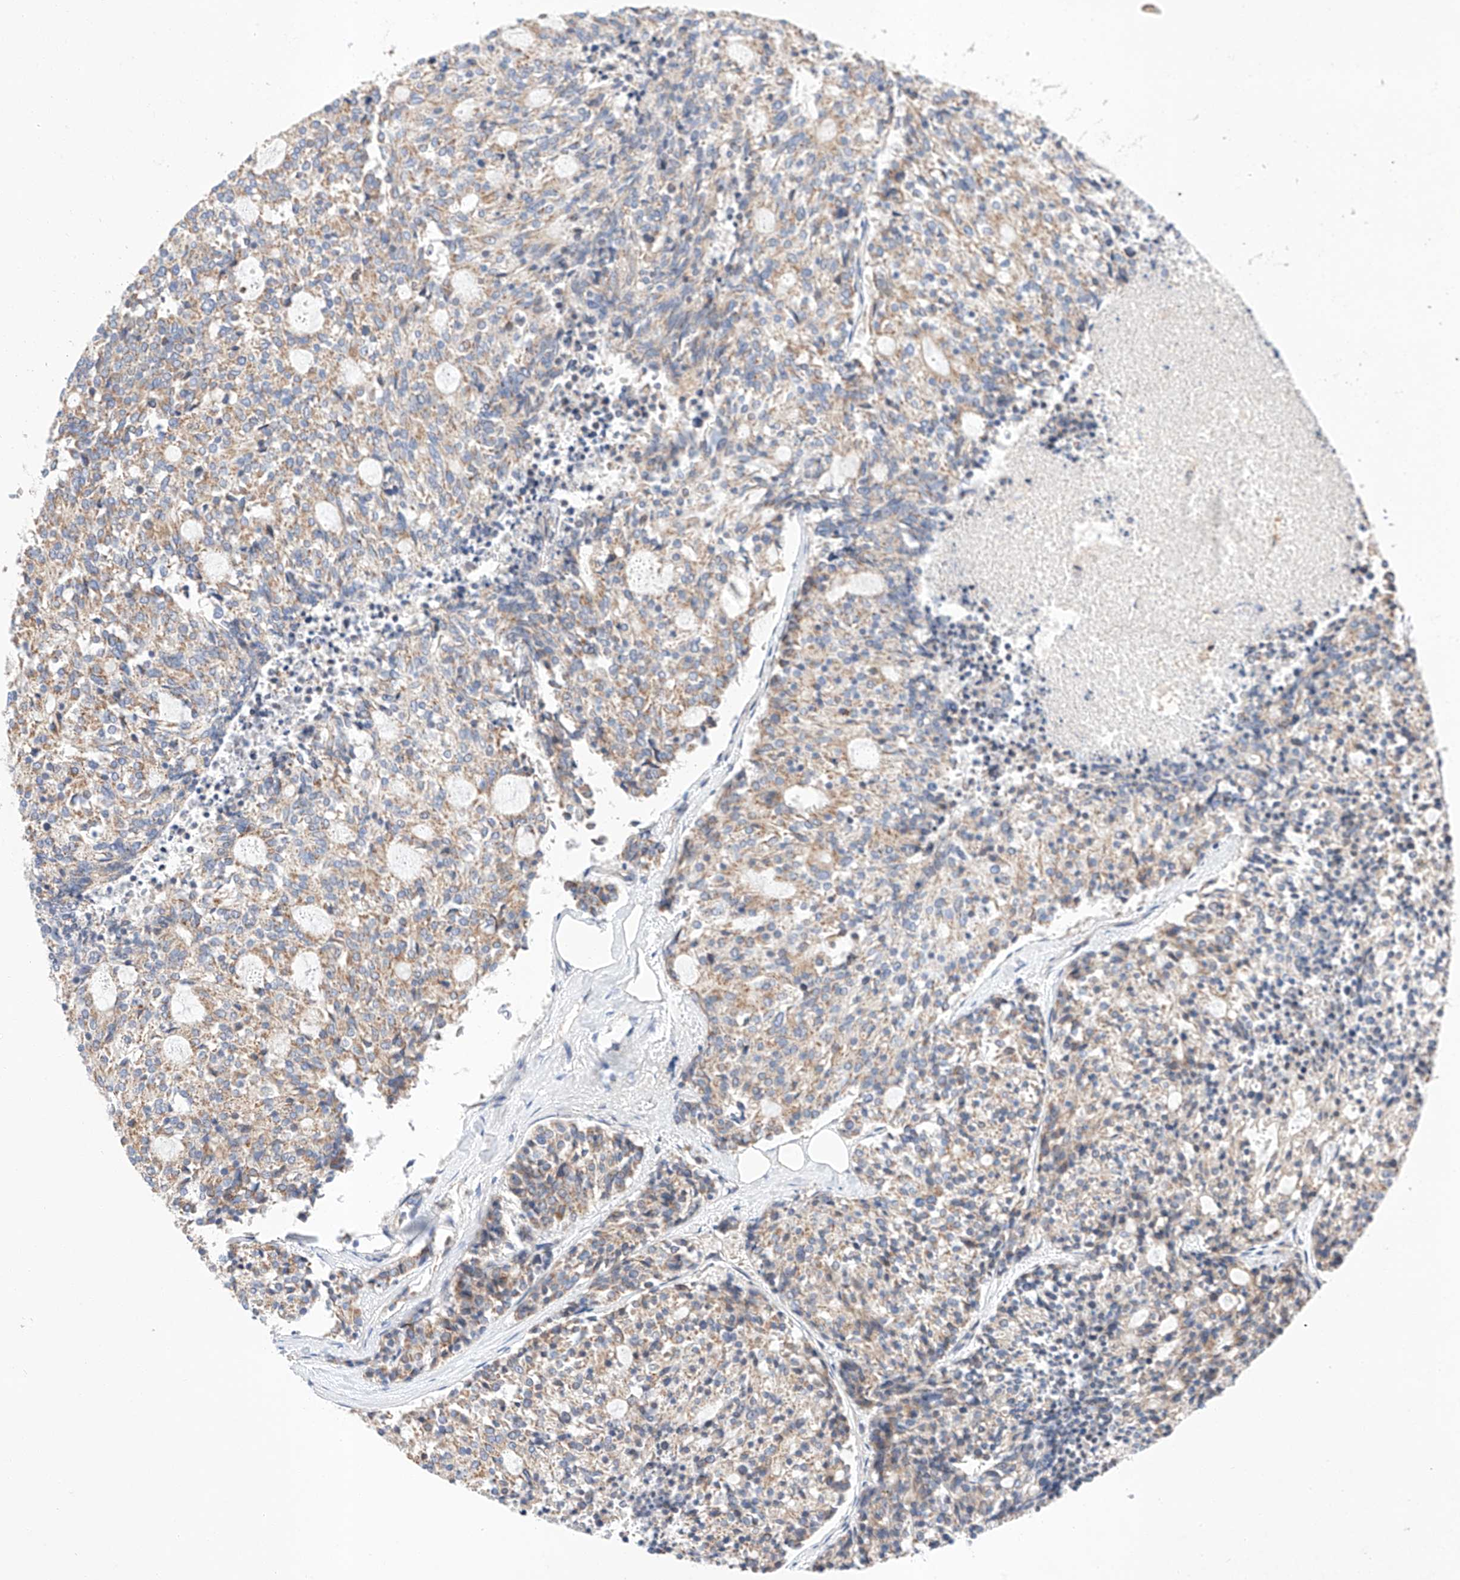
{"staining": {"intensity": "moderate", "quantity": ">75%", "location": "cytoplasmic/membranous"}, "tissue": "carcinoid", "cell_type": "Tumor cells", "image_type": "cancer", "snomed": [{"axis": "morphology", "description": "Carcinoid, malignant, NOS"}, {"axis": "topography", "description": "Pancreas"}], "caption": "An IHC image of neoplastic tissue is shown. Protein staining in brown highlights moderate cytoplasmic/membranous positivity in carcinoid within tumor cells.", "gene": "C6orf118", "patient": {"sex": "female", "age": 54}}